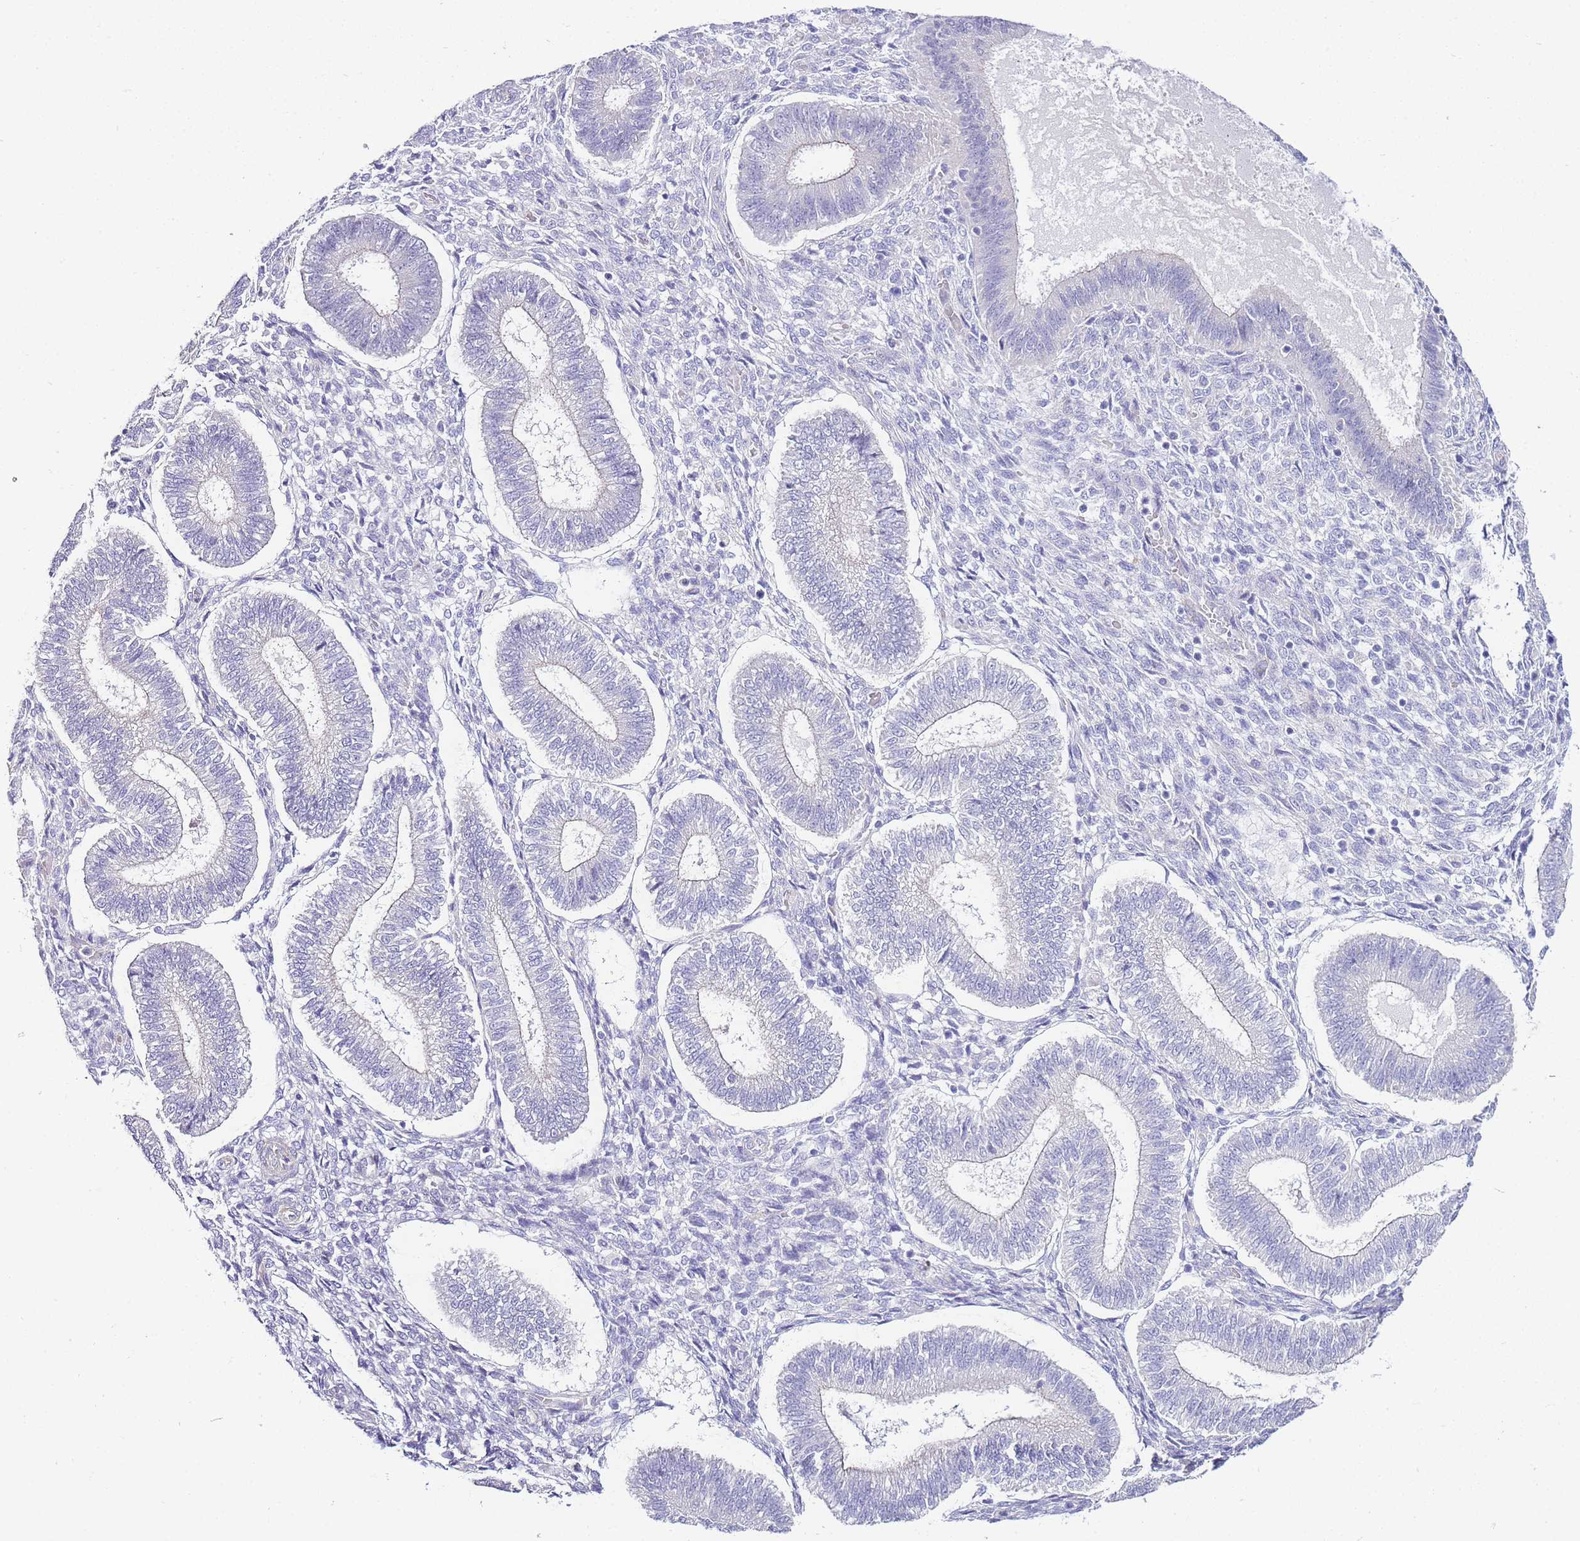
{"staining": {"intensity": "negative", "quantity": "none", "location": "none"}, "tissue": "endometrium", "cell_type": "Cells in endometrial stroma", "image_type": "normal", "snomed": [{"axis": "morphology", "description": "Normal tissue, NOS"}, {"axis": "topography", "description": "Endometrium"}], "caption": "Cells in endometrial stroma show no significant protein positivity in benign endometrium. Brightfield microscopy of IHC stained with DAB (brown) and hematoxylin (blue), captured at high magnification.", "gene": "PDCD7", "patient": {"sex": "female", "age": 25}}